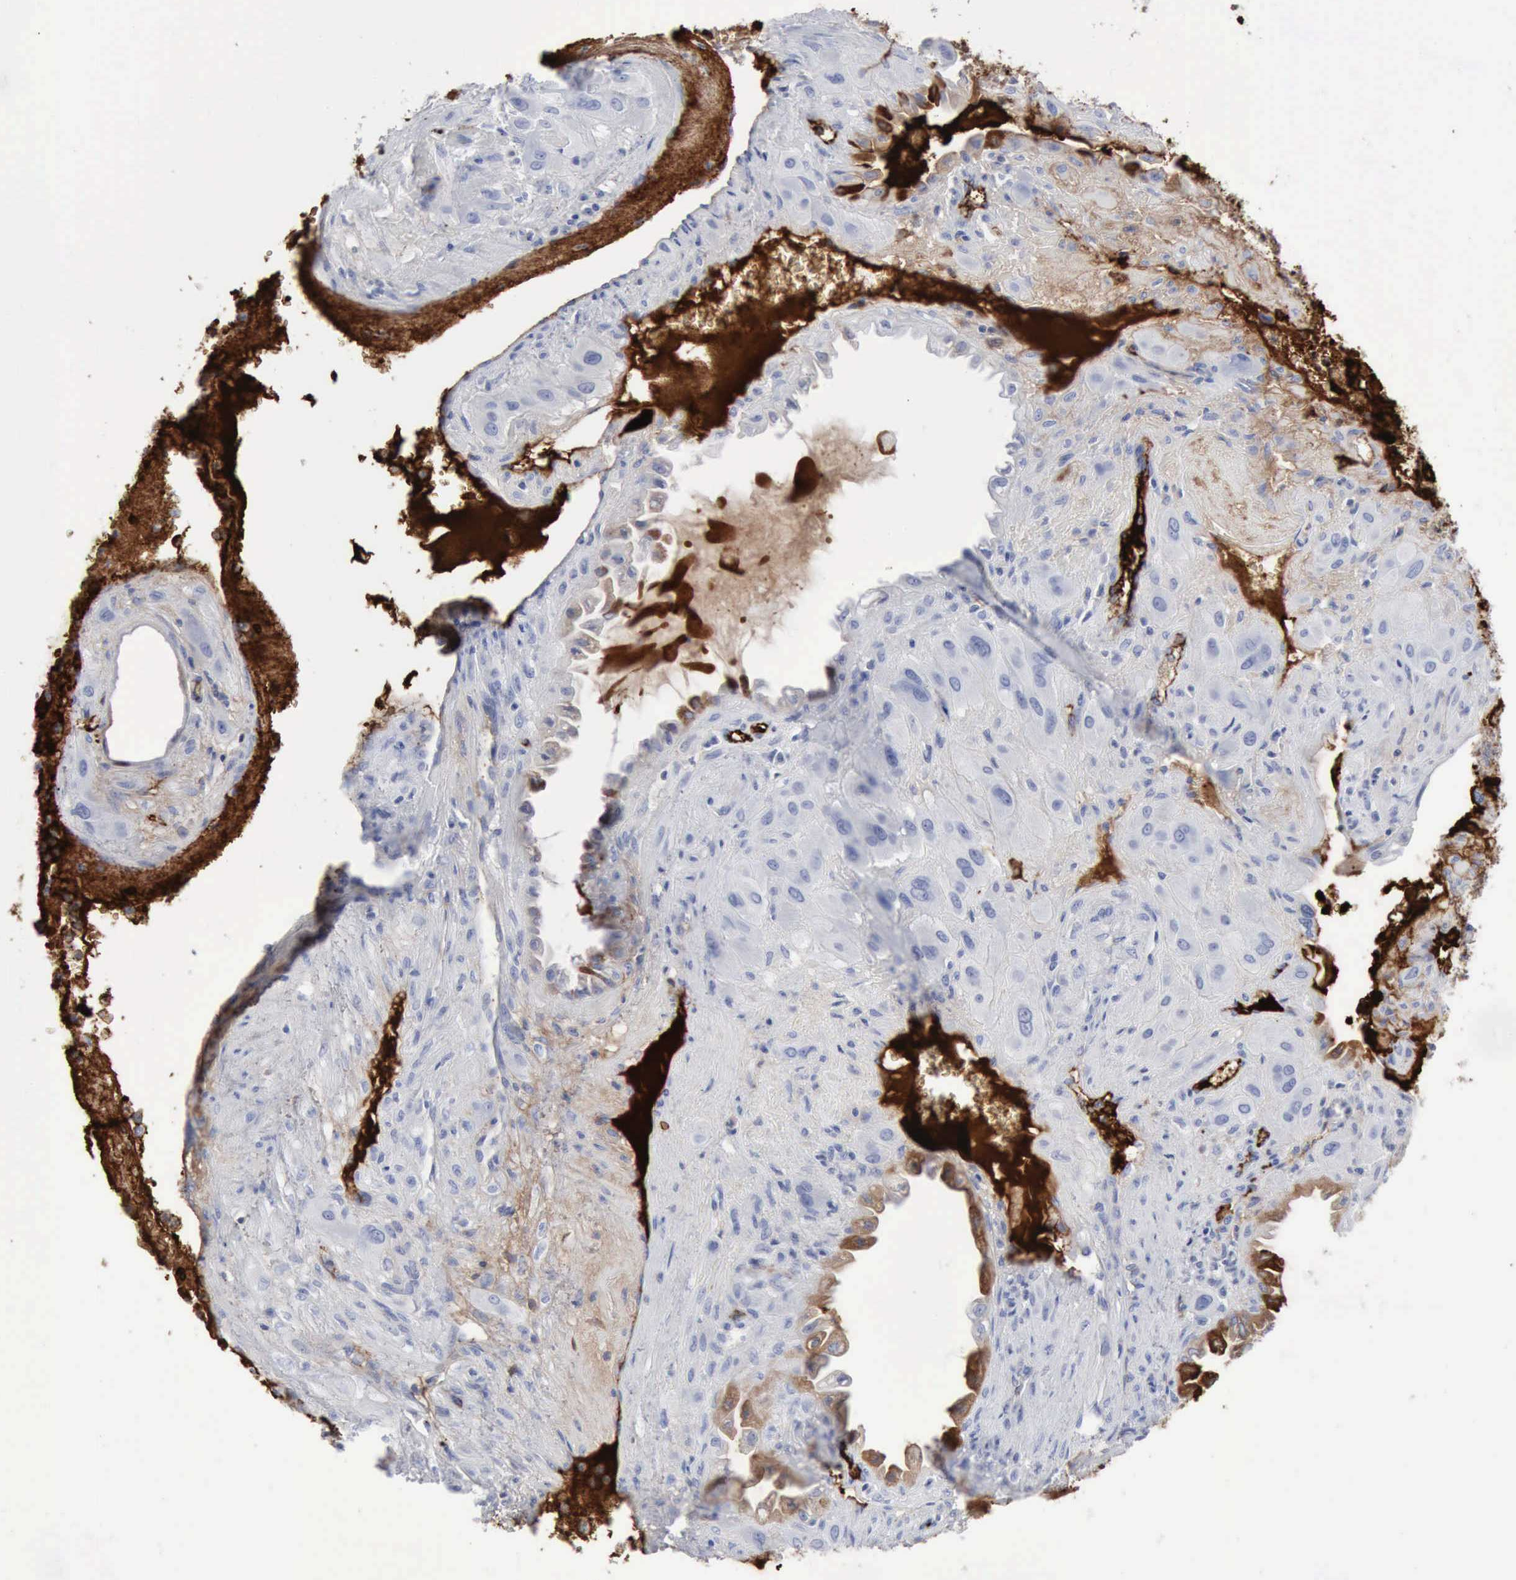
{"staining": {"intensity": "strong", "quantity": "<25%", "location": "cytoplasmic/membranous"}, "tissue": "cervical cancer", "cell_type": "Tumor cells", "image_type": "cancer", "snomed": [{"axis": "morphology", "description": "Squamous cell carcinoma, NOS"}, {"axis": "topography", "description": "Cervix"}], "caption": "Human squamous cell carcinoma (cervical) stained for a protein (brown) demonstrates strong cytoplasmic/membranous positive positivity in about <25% of tumor cells.", "gene": "C4BPA", "patient": {"sex": "female", "age": 34}}